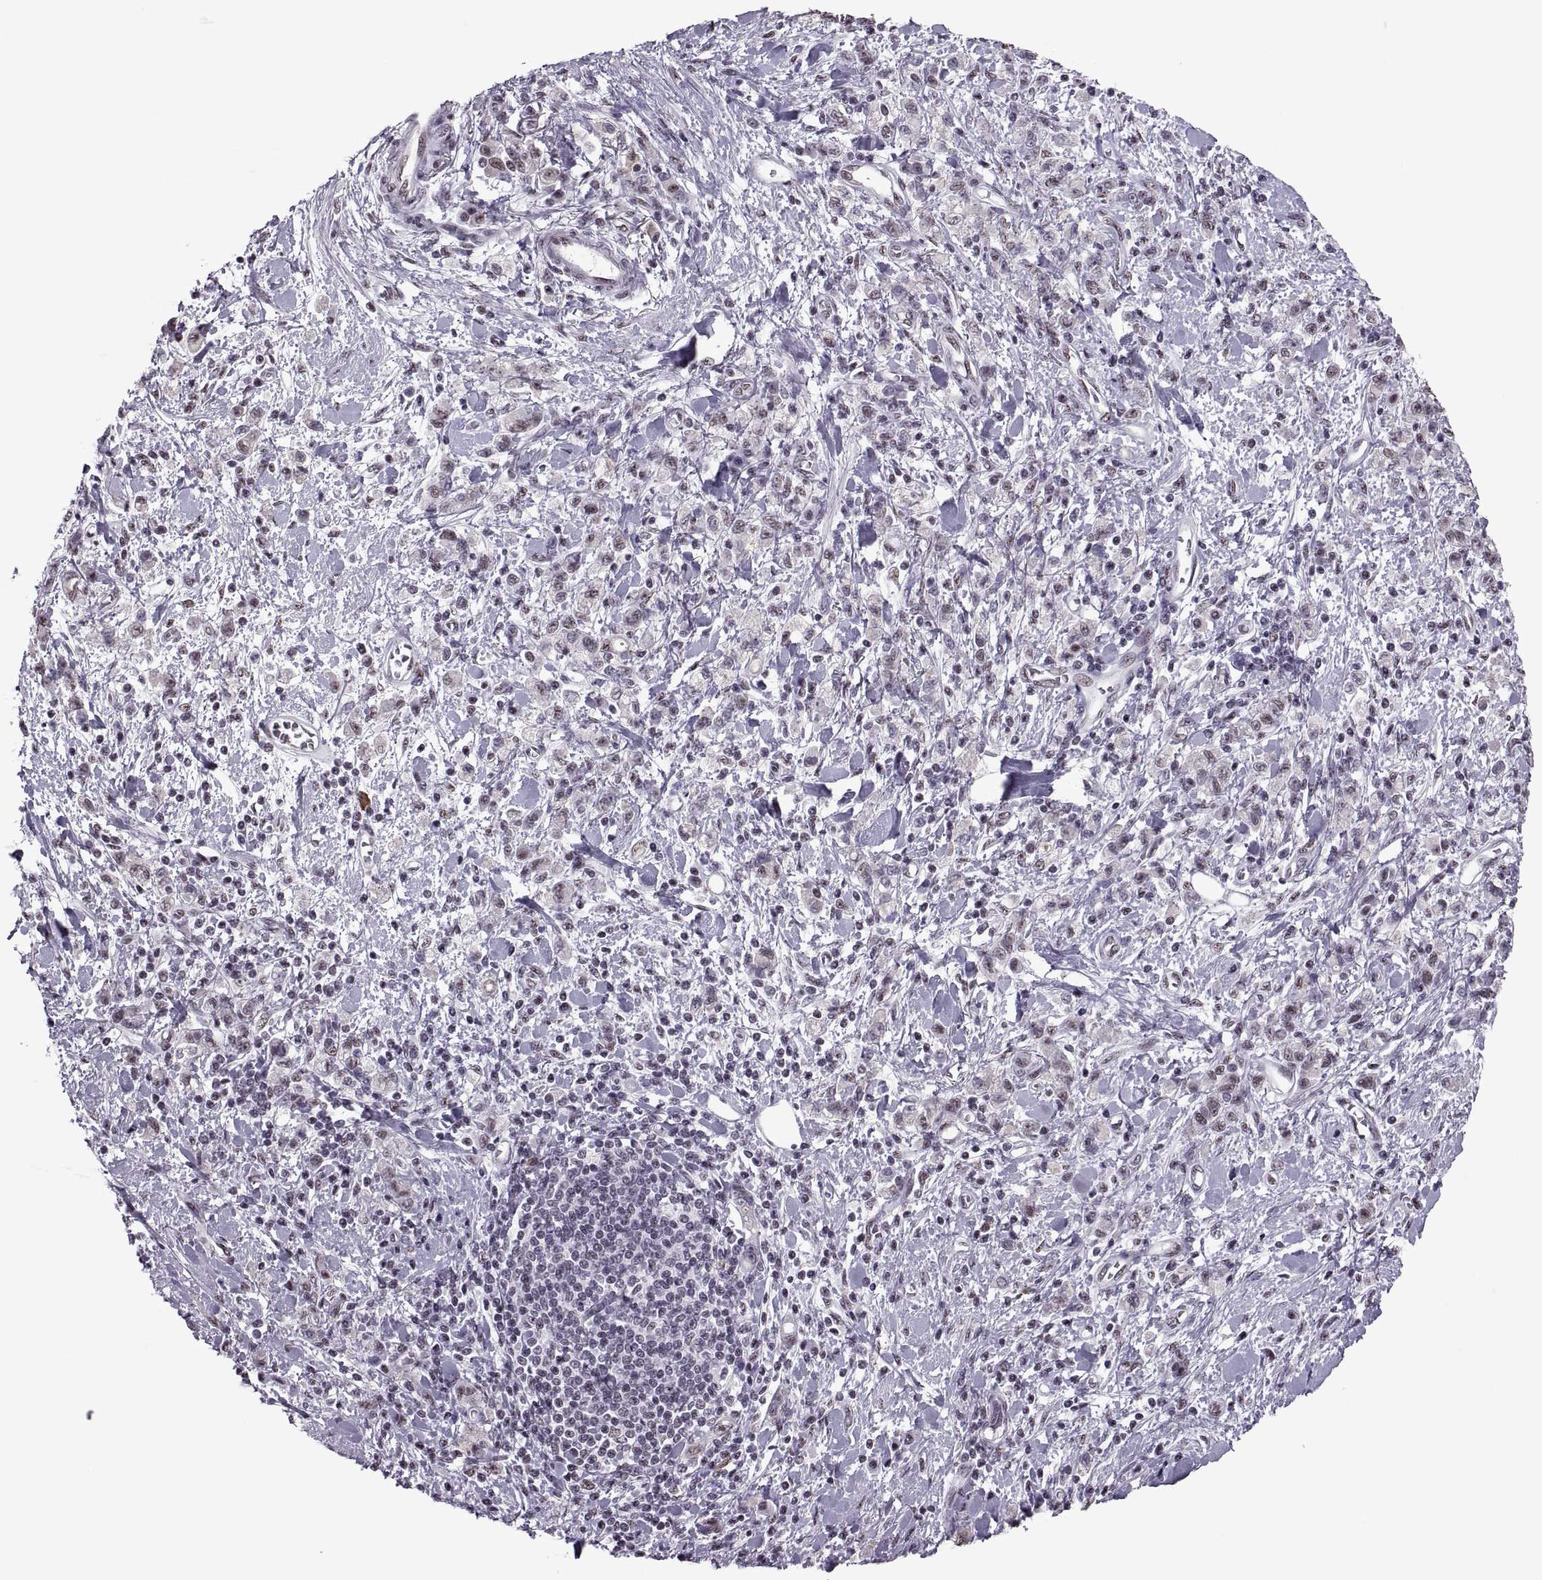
{"staining": {"intensity": "weak", "quantity": ">75%", "location": "nuclear"}, "tissue": "stomach cancer", "cell_type": "Tumor cells", "image_type": "cancer", "snomed": [{"axis": "morphology", "description": "Adenocarcinoma, NOS"}, {"axis": "topography", "description": "Stomach"}], "caption": "Immunohistochemistry (DAB) staining of human stomach cancer (adenocarcinoma) displays weak nuclear protein positivity in about >75% of tumor cells.", "gene": "MAGEA4", "patient": {"sex": "male", "age": 77}}